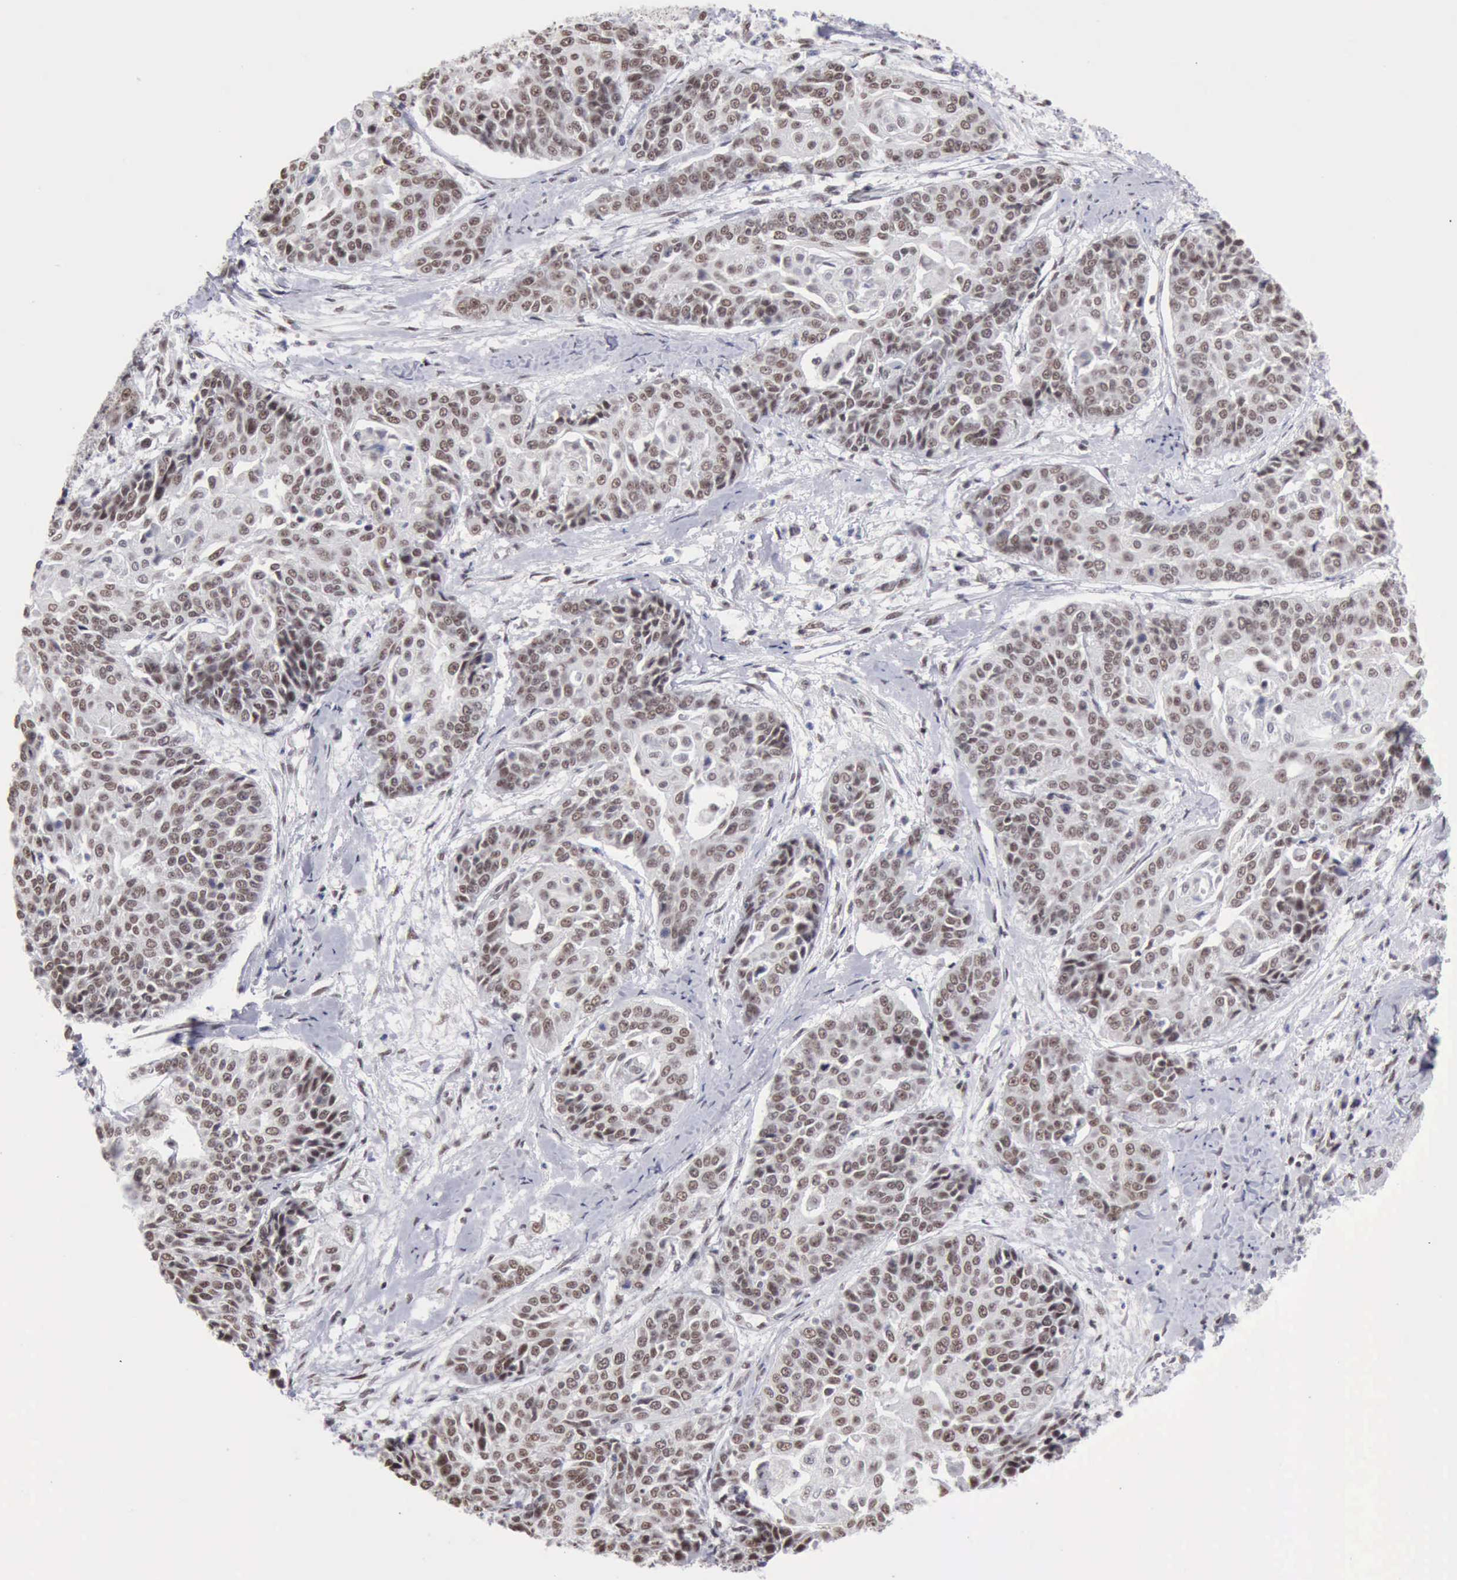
{"staining": {"intensity": "weak", "quantity": "25%-75%", "location": "nuclear"}, "tissue": "cervical cancer", "cell_type": "Tumor cells", "image_type": "cancer", "snomed": [{"axis": "morphology", "description": "Squamous cell carcinoma, NOS"}, {"axis": "topography", "description": "Cervix"}], "caption": "Squamous cell carcinoma (cervical) stained for a protein reveals weak nuclear positivity in tumor cells.", "gene": "TAF1", "patient": {"sex": "female", "age": 64}}